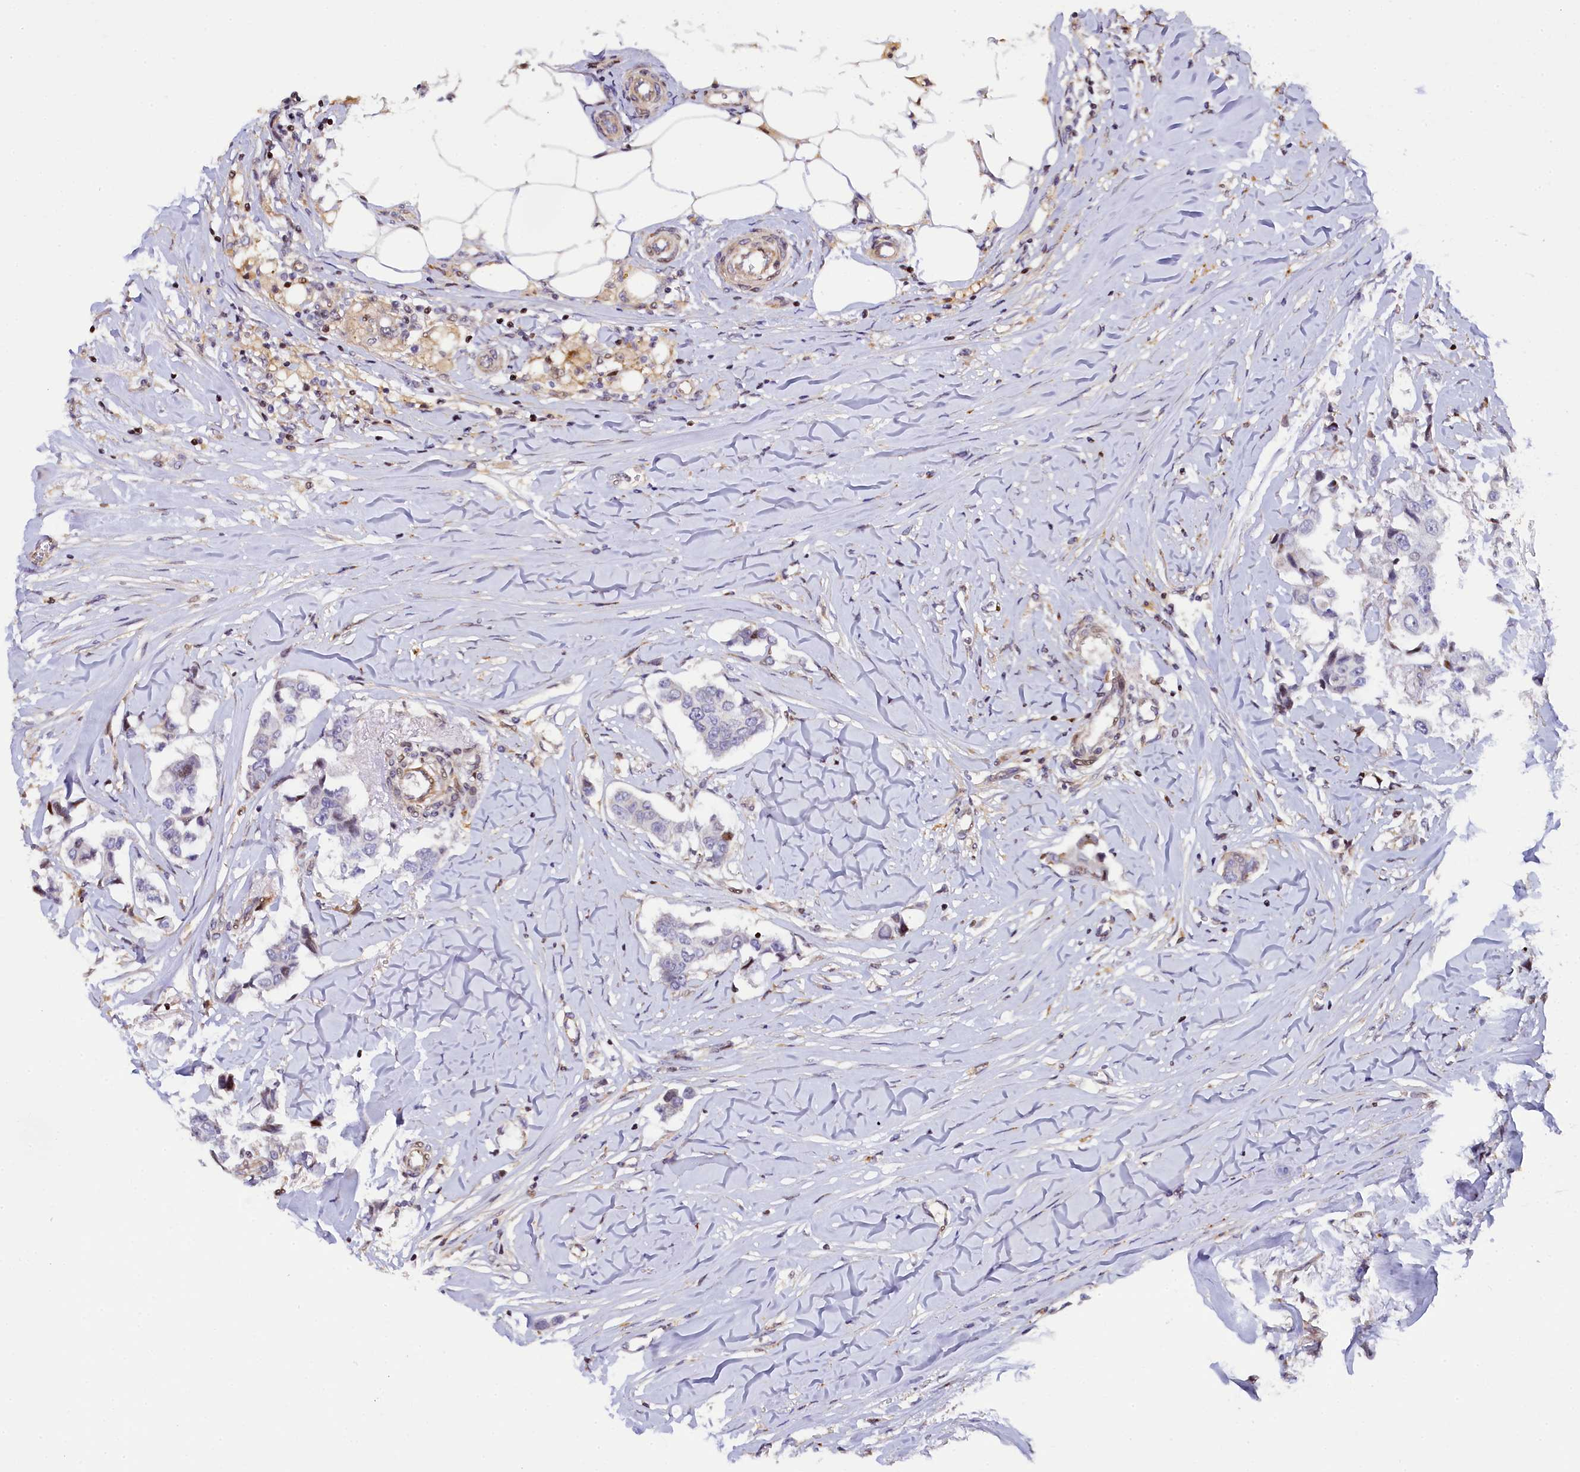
{"staining": {"intensity": "negative", "quantity": "none", "location": "none"}, "tissue": "breast cancer", "cell_type": "Tumor cells", "image_type": "cancer", "snomed": [{"axis": "morphology", "description": "Duct carcinoma"}, {"axis": "topography", "description": "Breast"}], "caption": "Breast cancer was stained to show a protein in brown. There is no significant expression in tumor cells. (DAB immunohistochemistry (IHC) visualized using brightfield microscopy, high magnification).", "gene": "TGDS", "patient": {"sex": "female", "age": 80}}